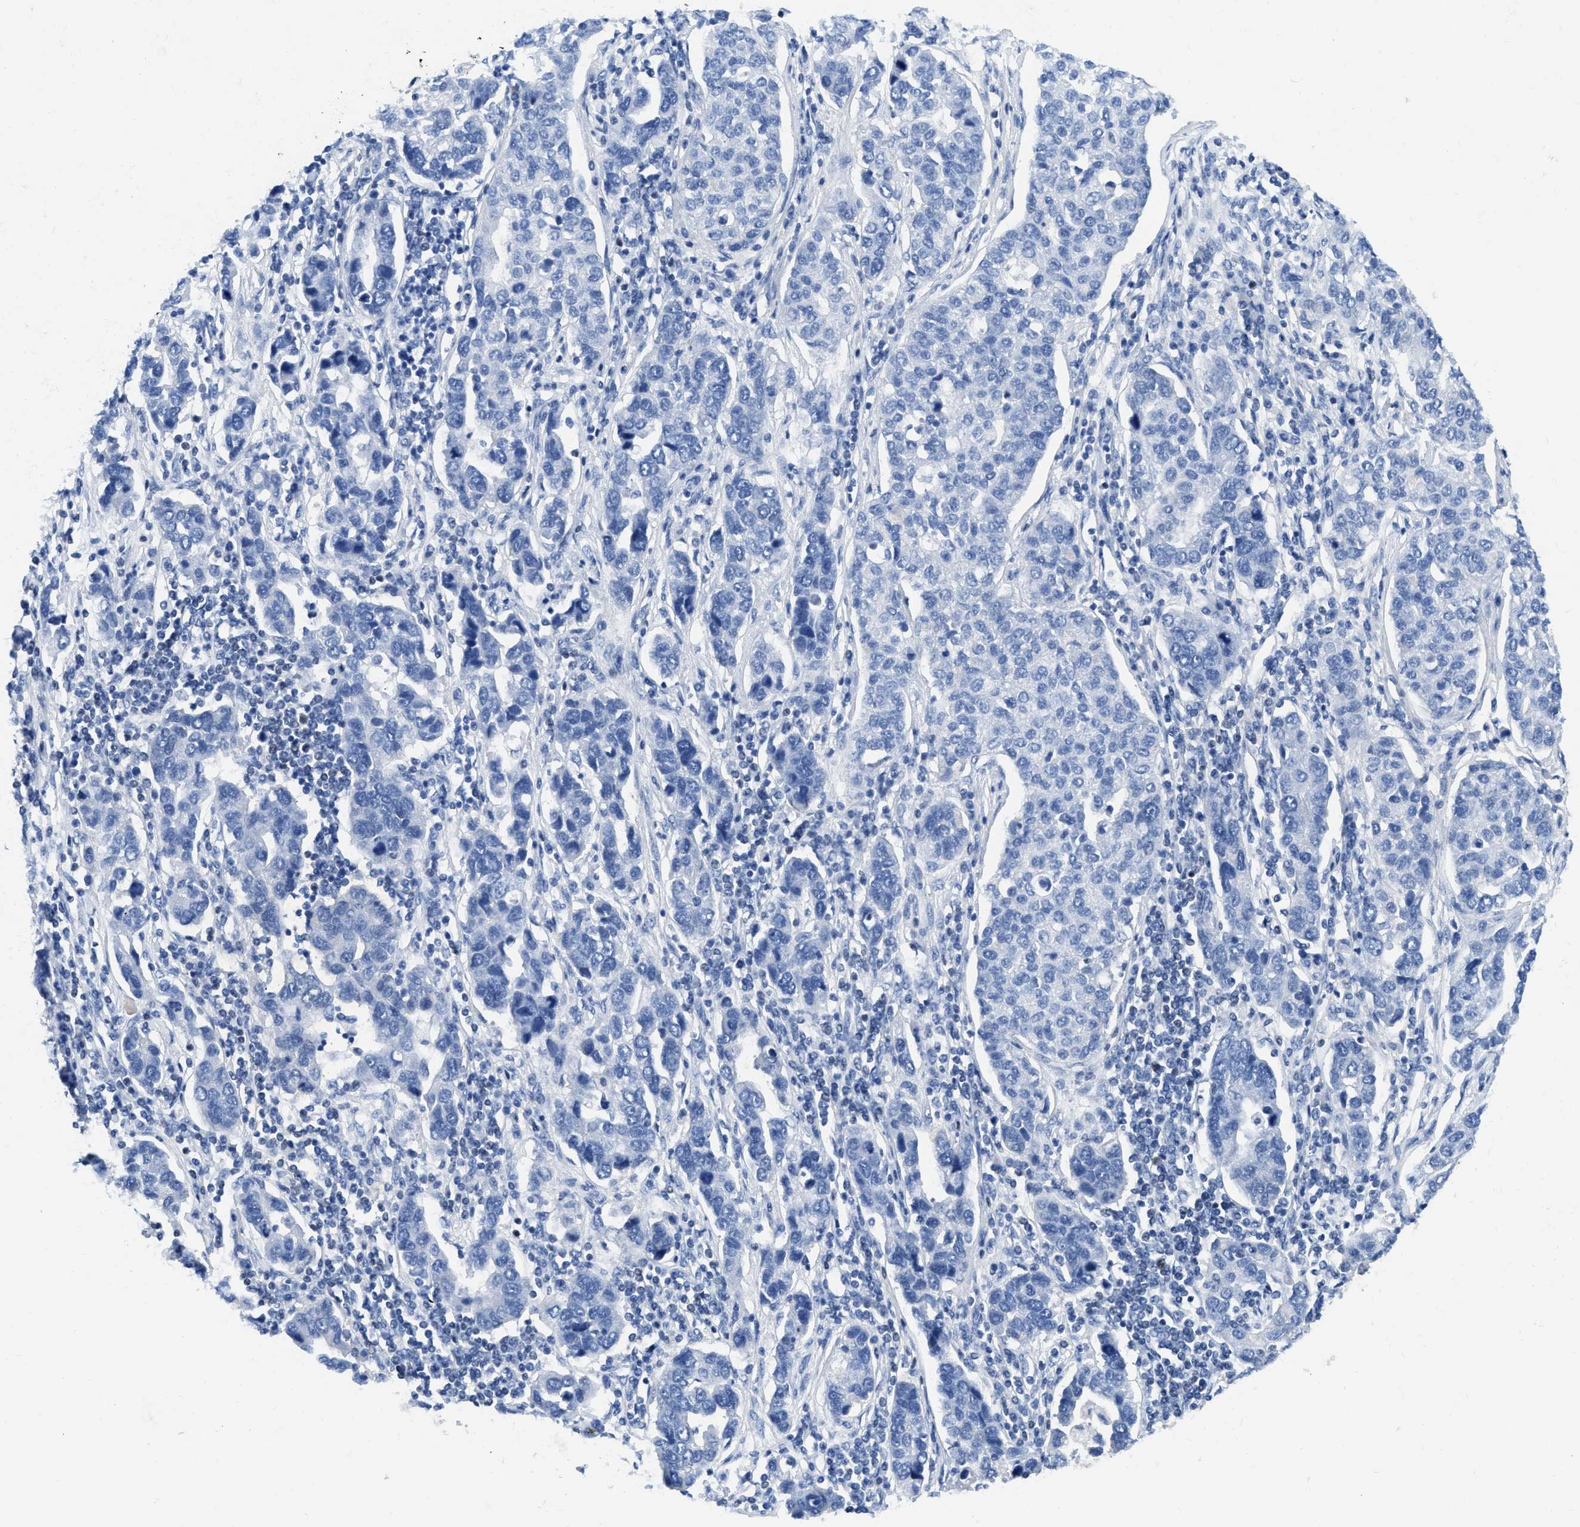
{"staining": {"intensity": "negative", "quantity": "none", "location": "none"}, "tissue": "pancreatic cancer", "cell_type": "Tumor cells", "image_type": "cancer", "snomed": [{"axis": "morphology", "description": "Adenocarcinoma, NOS"}, {"axis": "topography", "description": "Pancreas"}], "caption": "This micrograph is of pancreatic cancer (adenocarcinoma) stained with immunohistochemistry to label a protein in brown with the nuclei are counter-stained blue. There is no staining in tumor cells. The staining is performed using DAB (3,3'-diaminobenzidine) brown chromogen with nuclei counter-stained in using hematoxylin.", "gene": "TCF7", "patient": {"sex": "female", "age": 61}}